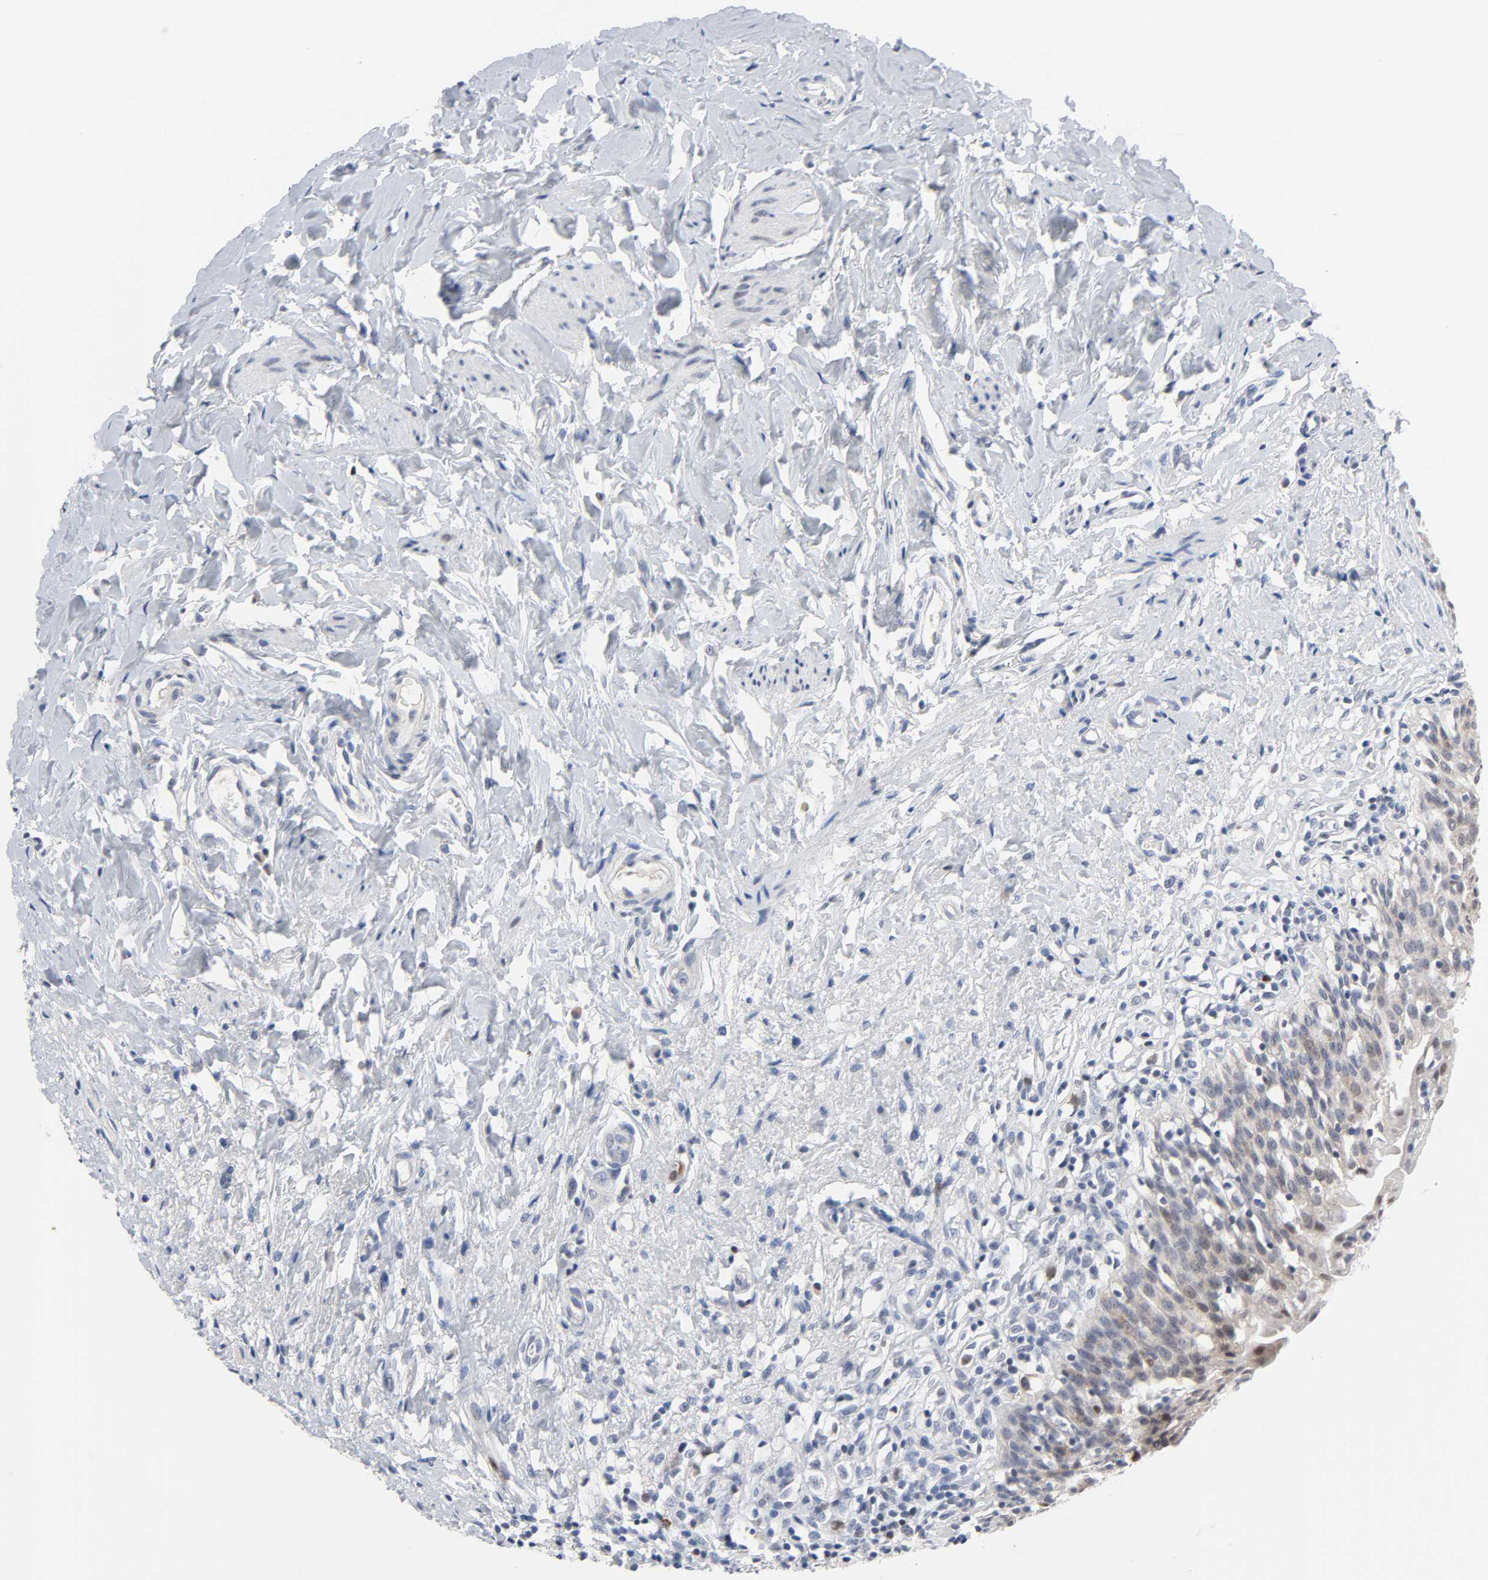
{"staining": {"intensity": "moderate", "quantity": ">75%", "location": "cytoplasmic/membranous,nuclear"}, "tissue": "urinary bladder", "cell_type": "Urothelial cells", "image_type": "normal", "snomed": [{"axis": "morphology", "description": "Normal tissue, NOS"}, {"axis": "topography", "description": "Urinary bladder"}], "caption": "IHC (DAB (3,3'-diaminobenzidine)) staining of benign human urinary bladder shows moderate cytoplasmic/membranous,nuclear protein staining in approximately >75% of urothelial cells. (Brightfield microscopy of DAB IHC at high magnification).", "gene": "WEE1", "patient": {"sex": "female", "age": 80}}